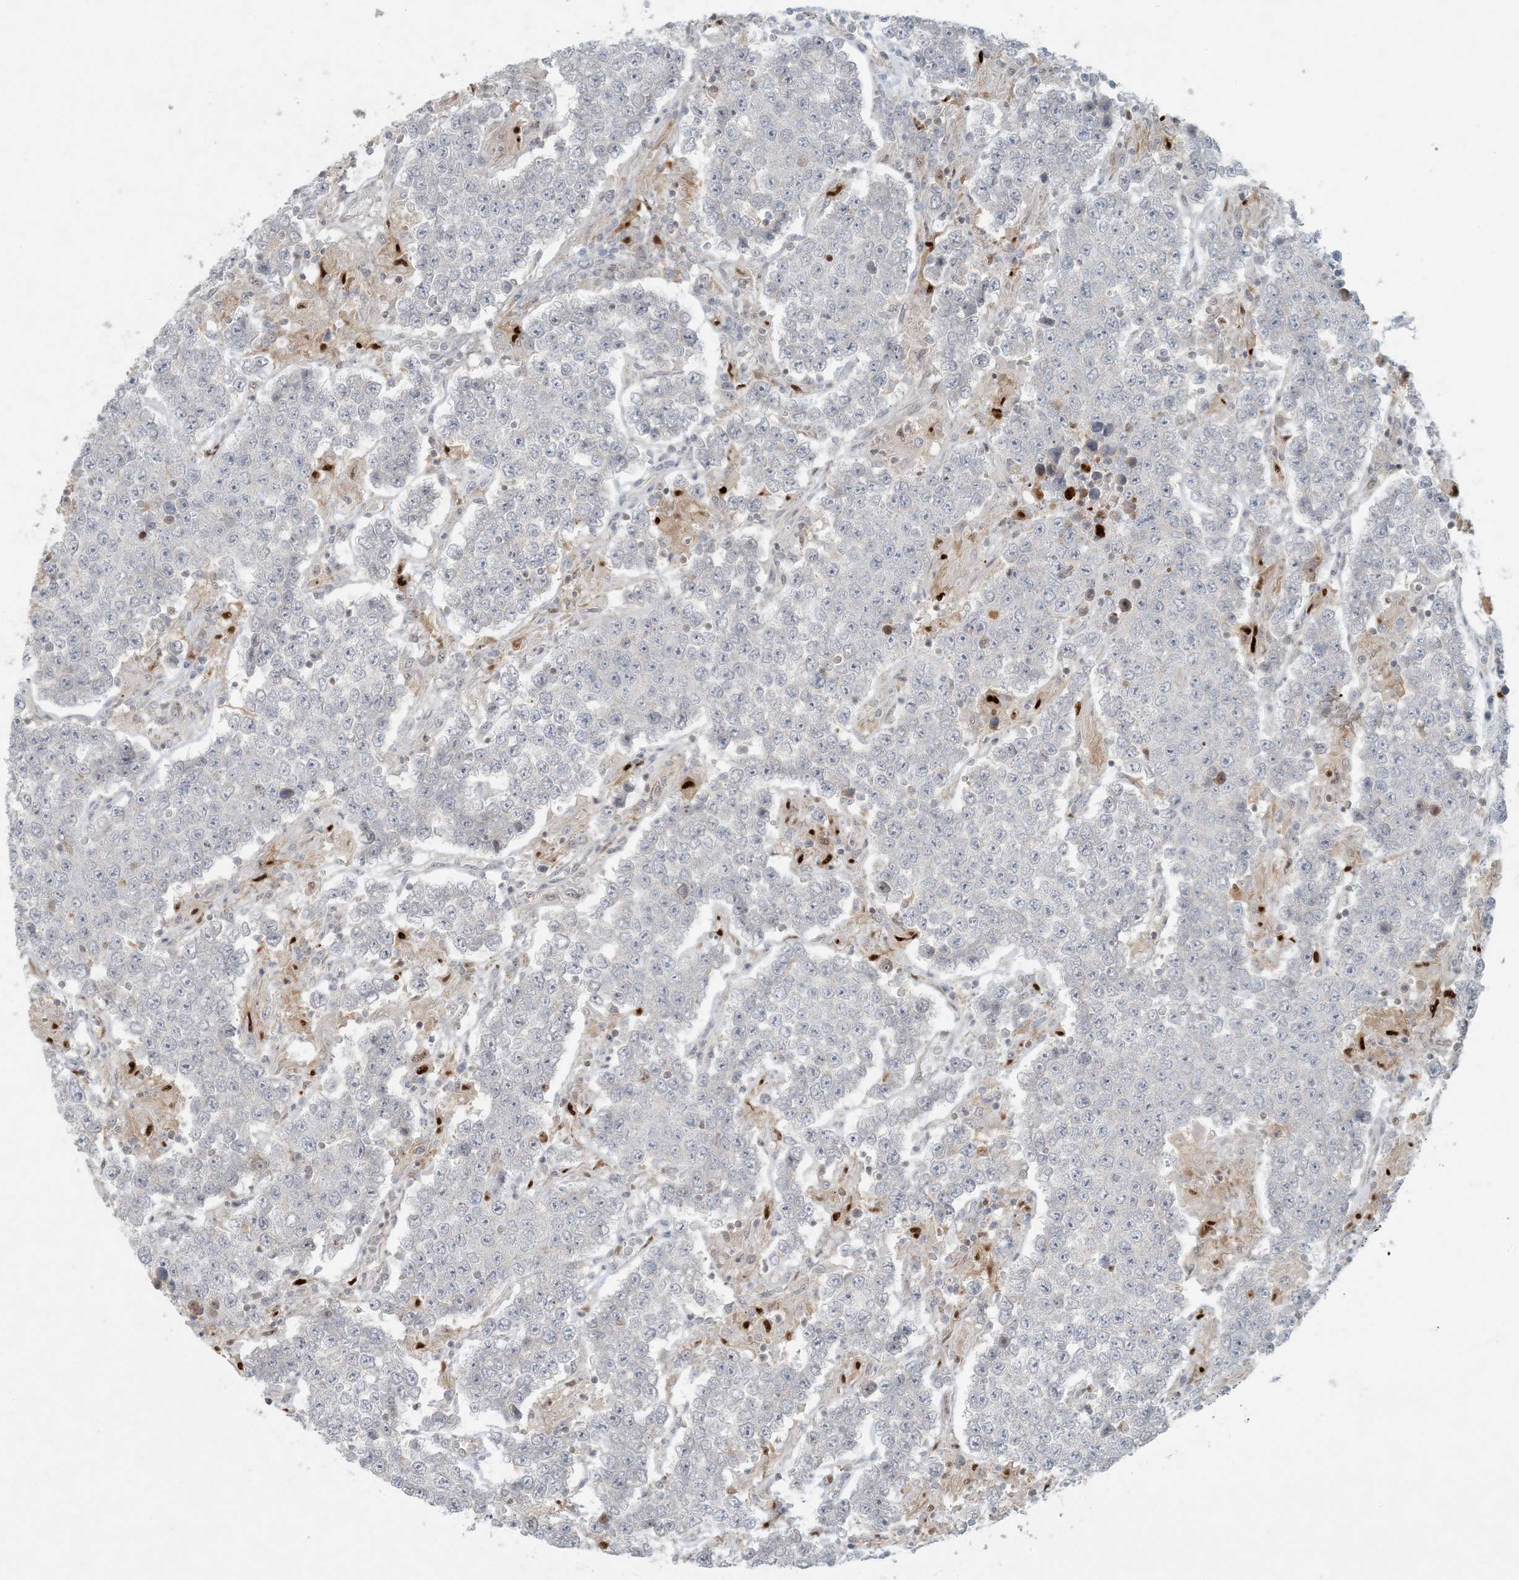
{"staining": {"intensity": "negative", "quantity": "none", "location": "none"}, "tissue": "testis cancer", "cell_type": "Tumor cells", "image_type": "cancer", "snomed": [{"axis": "morphology", "description": "Normal tissue, NOS"}, {"axis": "morphology", "description": "Urothelial carcinoma, High grade"}, {"axis": "morphology", "description": "Seminoma, NOS"}, {"axis": "morphology", "description": "Carcinoma, Embryonal, NOS"}, {"axis": "topography", "description": "Urinary bladder"}, {"axis": "topography", "description": "Testis"}], "caption": "Immunohistochemical staining of human testis cancer (urothelial carcinoma (high-grade)) displays no significant positivity in tumor cells.", "gene": "BCORL1", "patient": {"sex": "male", "age": 41}}